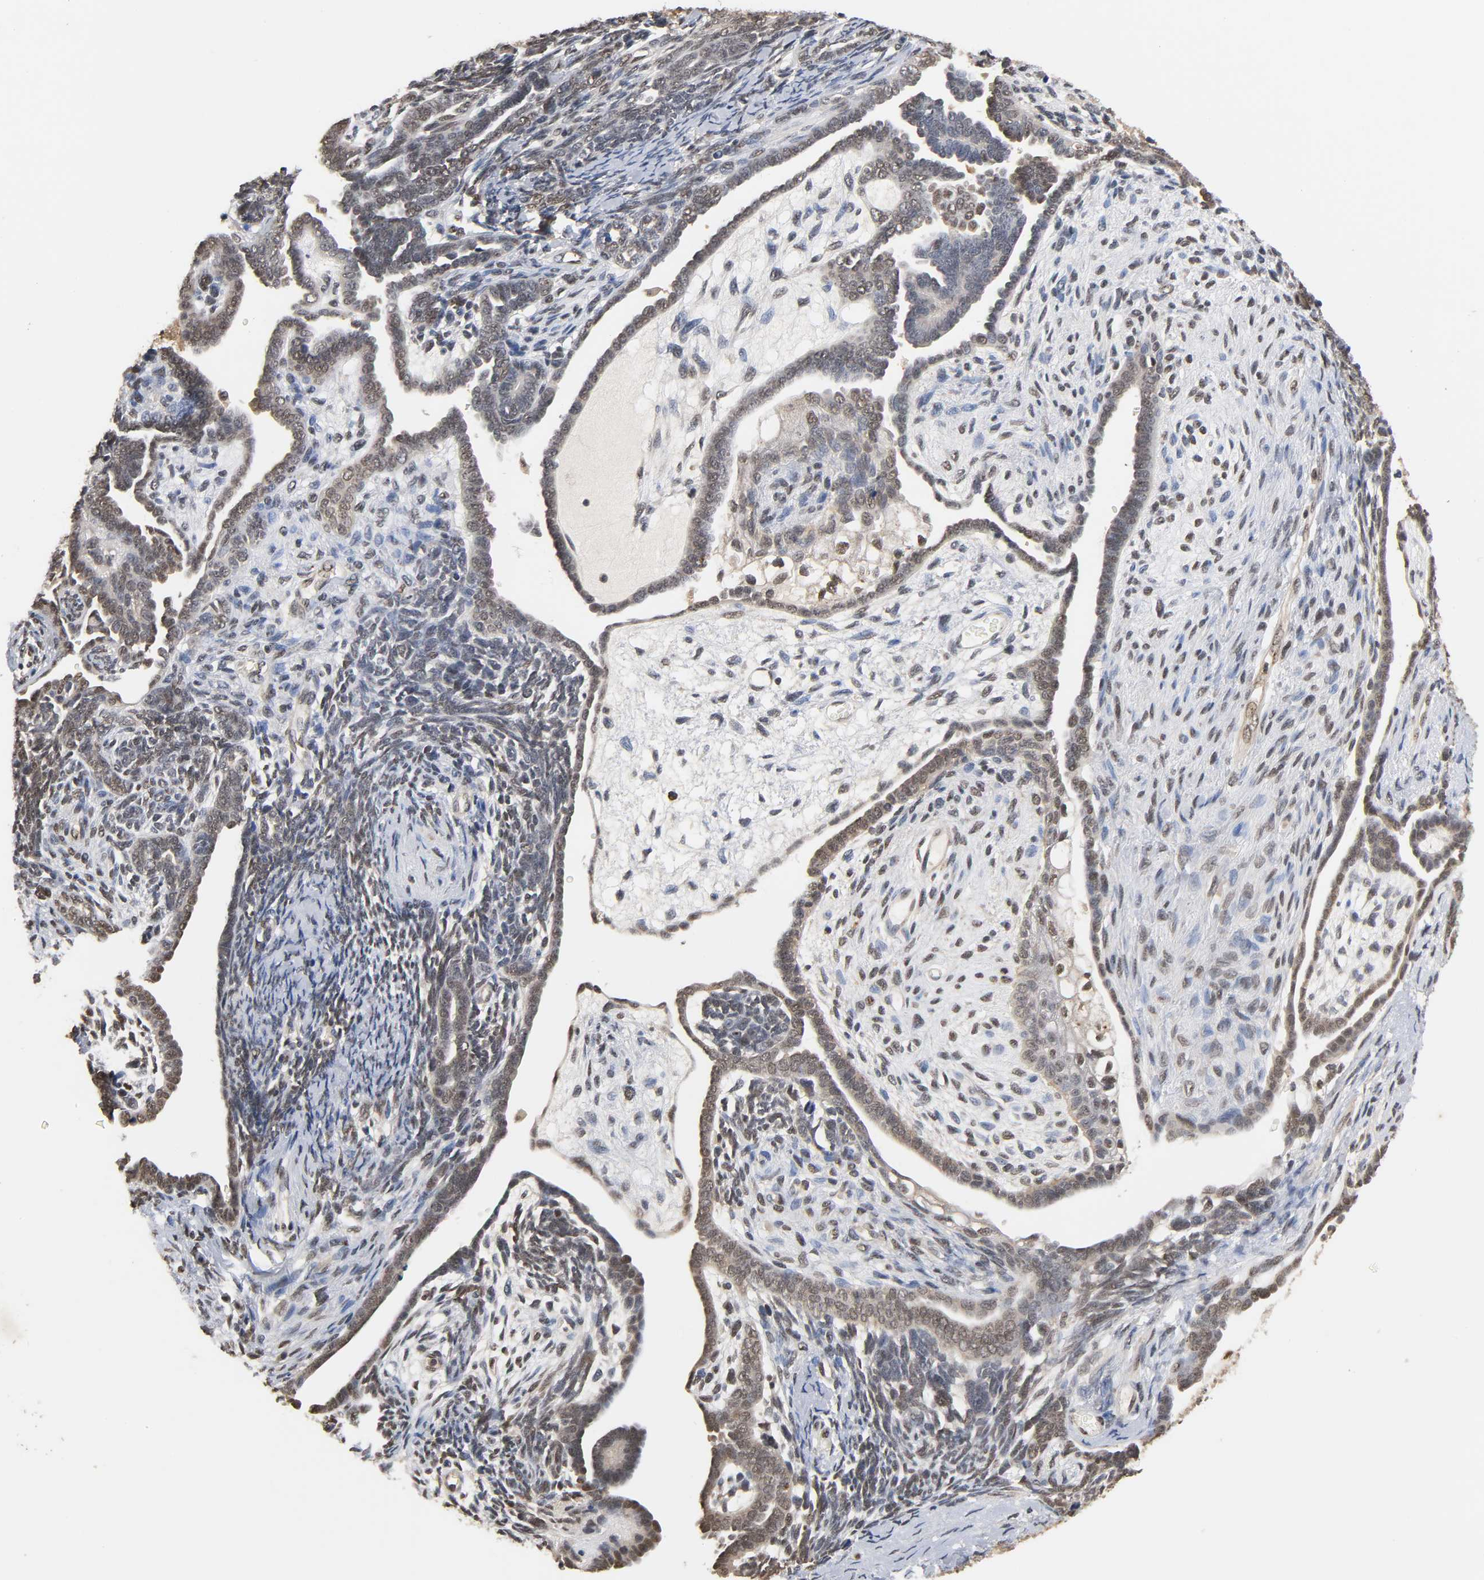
{"staining": {"intensity": "weak", "quantity": "25%-75%", "location": "nuclear"}, "tissue": "endometrial cancer", "cell_type": "Tumor cells", "image_type": "cancer", "snomed": [{"axis": "morphology", "description": "Neoplasm, malignant, NOS"}, {"axis": "topography", "description": "Endometrium"}], "caption": "Immunohistochemistry staining of endometrial cancer (neoplasm (malignant)), which demonstrates low levels of weak nuclear positivity in approximately 25%-75% of tumor cells indicating weak nuclear protein expression. The staining was performed using DAB (3,3'-diaminobenzidine) (brown) for protein detection and nuclei were counterstained in hematoxylin (blue).", "gene": "UBC", "patient": {"sex": "female", "age": 74}}